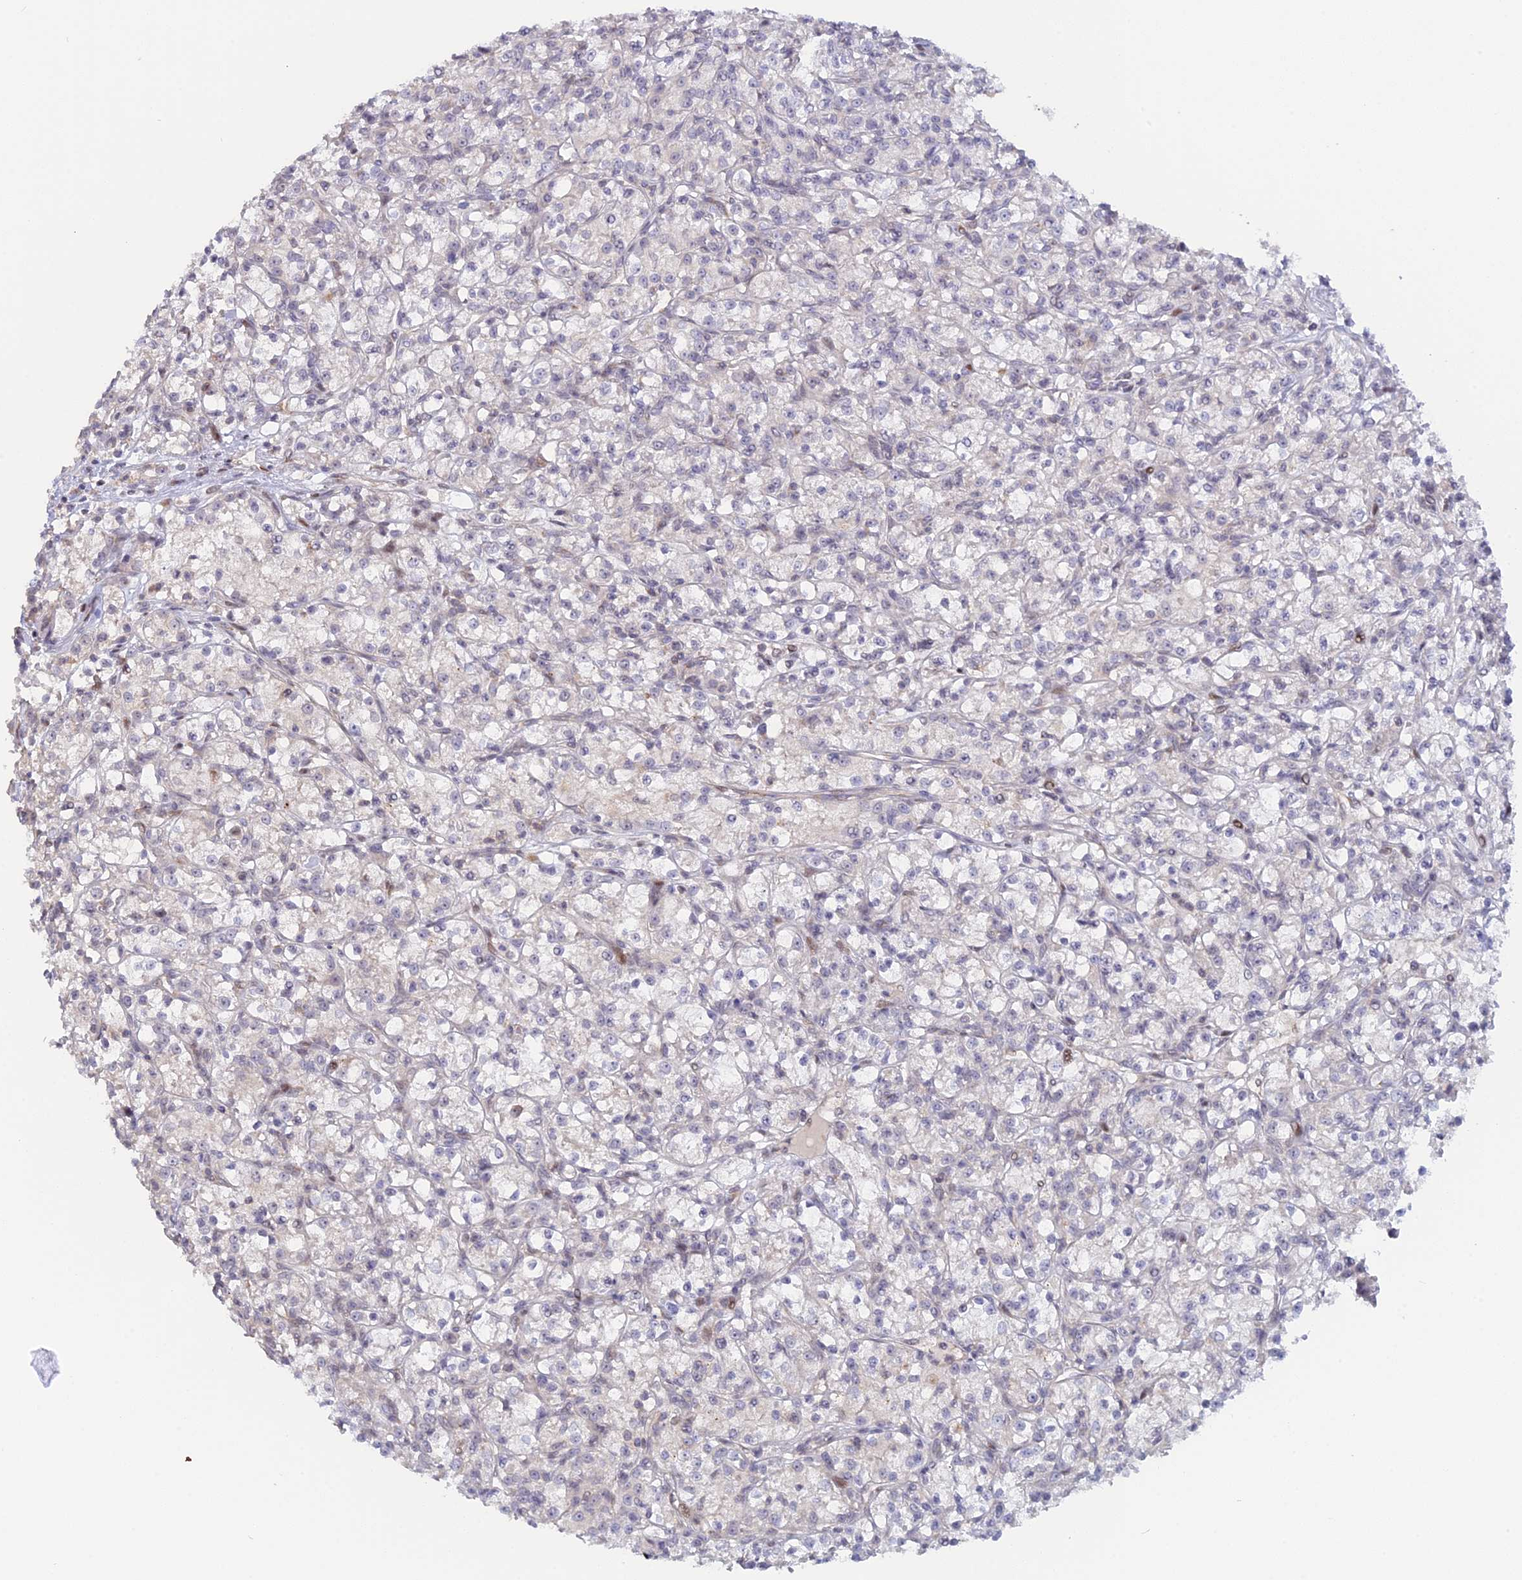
{"staining": {"intensity": "negative", "quantity": "none", "location": "none"}, "tissue": "renal cancer", "cell_type": "Tumor cells", "image_type": "cancer", "snomed": [{"axis": "morphology", "description": "Adenocarcinoma, NOS"}, {"axis": "topography", "description": "Kidney"}], "caption": "High magnification brightfield microscopy of renal cancer stained with DAB (brown) and counterstained with hematoxylin (blue): tumor cells show no significant staining.", "gene": "GSKIP", "patient": {"sex": "female", "age": 59}}